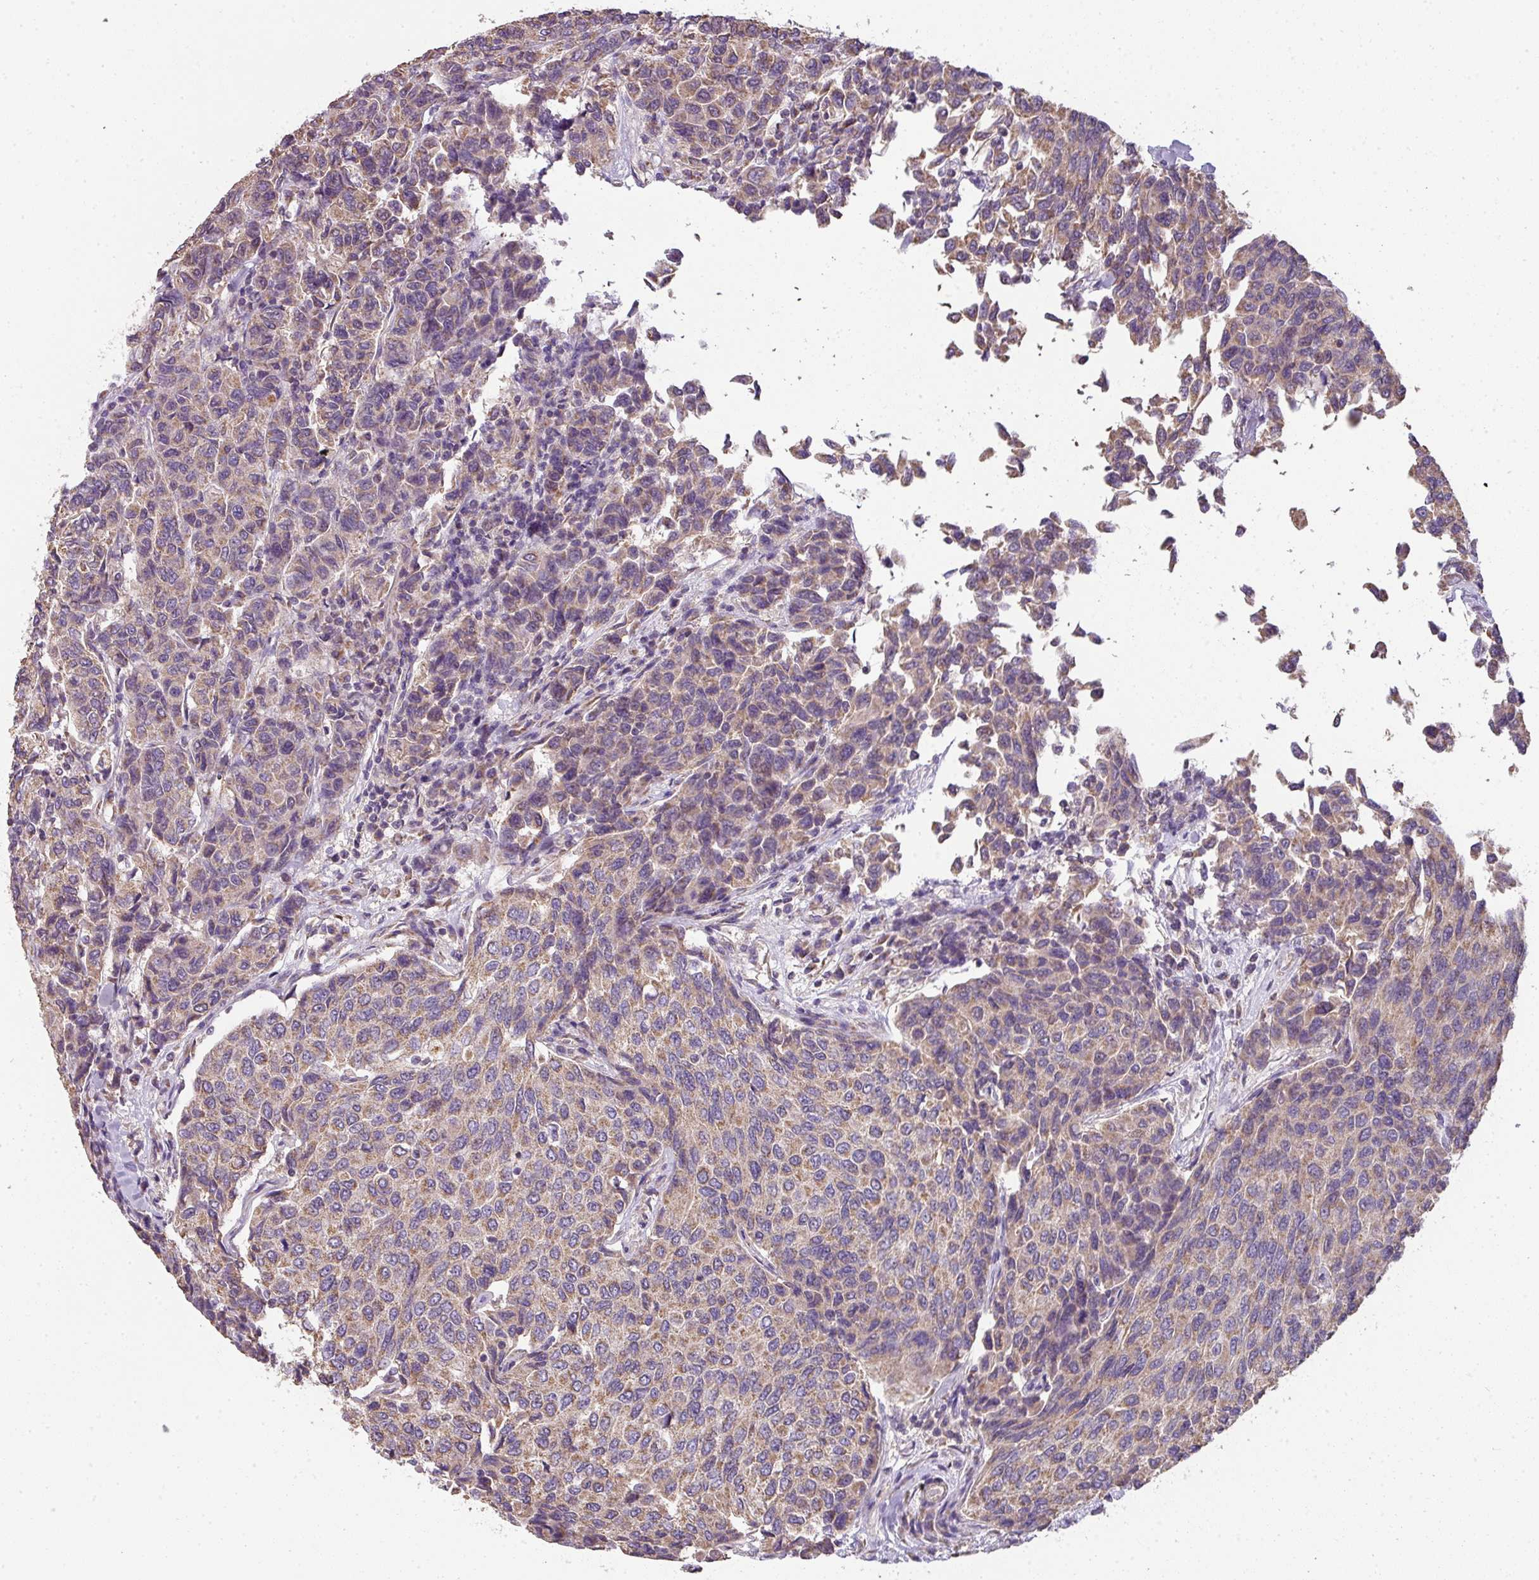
{"staining": {"intensity": "moderate", "quantity": ">75%", "location": "cytoplasmic/membranous"}, "tissue": "breast cancer", "cell_type": "Tumor cells", "image_type": "cancer", "snomed": [{"axis": "morphology", "description": "Duct carcinoma"}, {"axis": "topography", "description": "Breast"}], "caption": "Invasive ductal carcinoma (breast) tissue demonstrates moderate cytoplasmic/membranous expression in about >75% of tumor cells", "gene": "PALS2", "patient": {"sex": "female", "age": 55}}